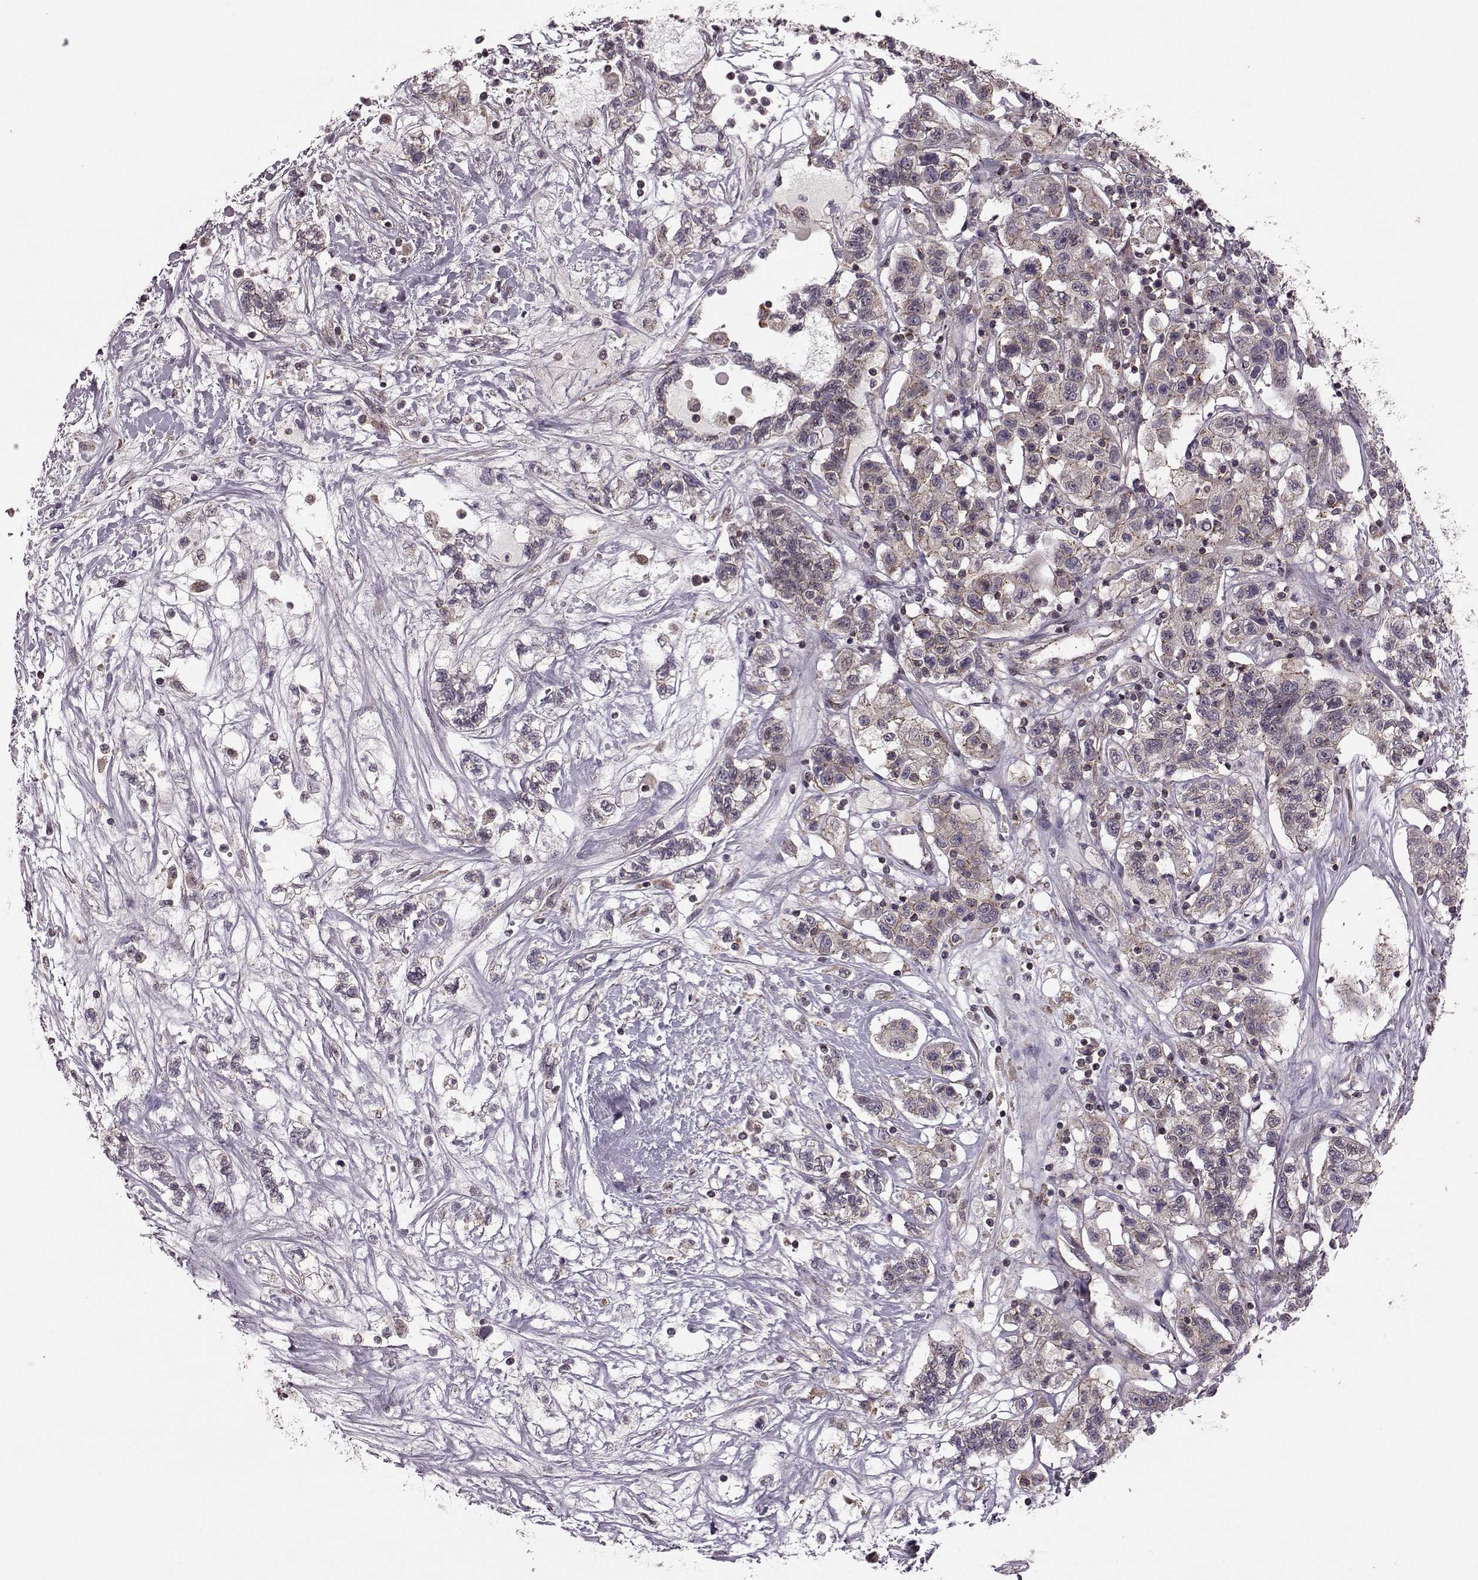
{"staining": {"intensity": "moderate", "quantity": ">75%", "location": "cytoplasmic/membranous"}, "tissue": "liver cancer", "cell_type": "Tumor cells", "image_type": "cancer", "snomed": [{"axis": "morphology", "description": "Adenocarcinoma, NOS"}, {"axis": "morphology", "description": "Cholangiocarcinoma"}, {"axis": "topography", "description": "Liver"}], "caption": "Liver cancer (adenocarcinoma) tissue shows moderate cytoplasmic/membranous positivity in approximately >75% of tumor cells, visualized by immunohistochemistry.", "gene": "FNIP2", "patient": {"sex": "male", "age": 64}}